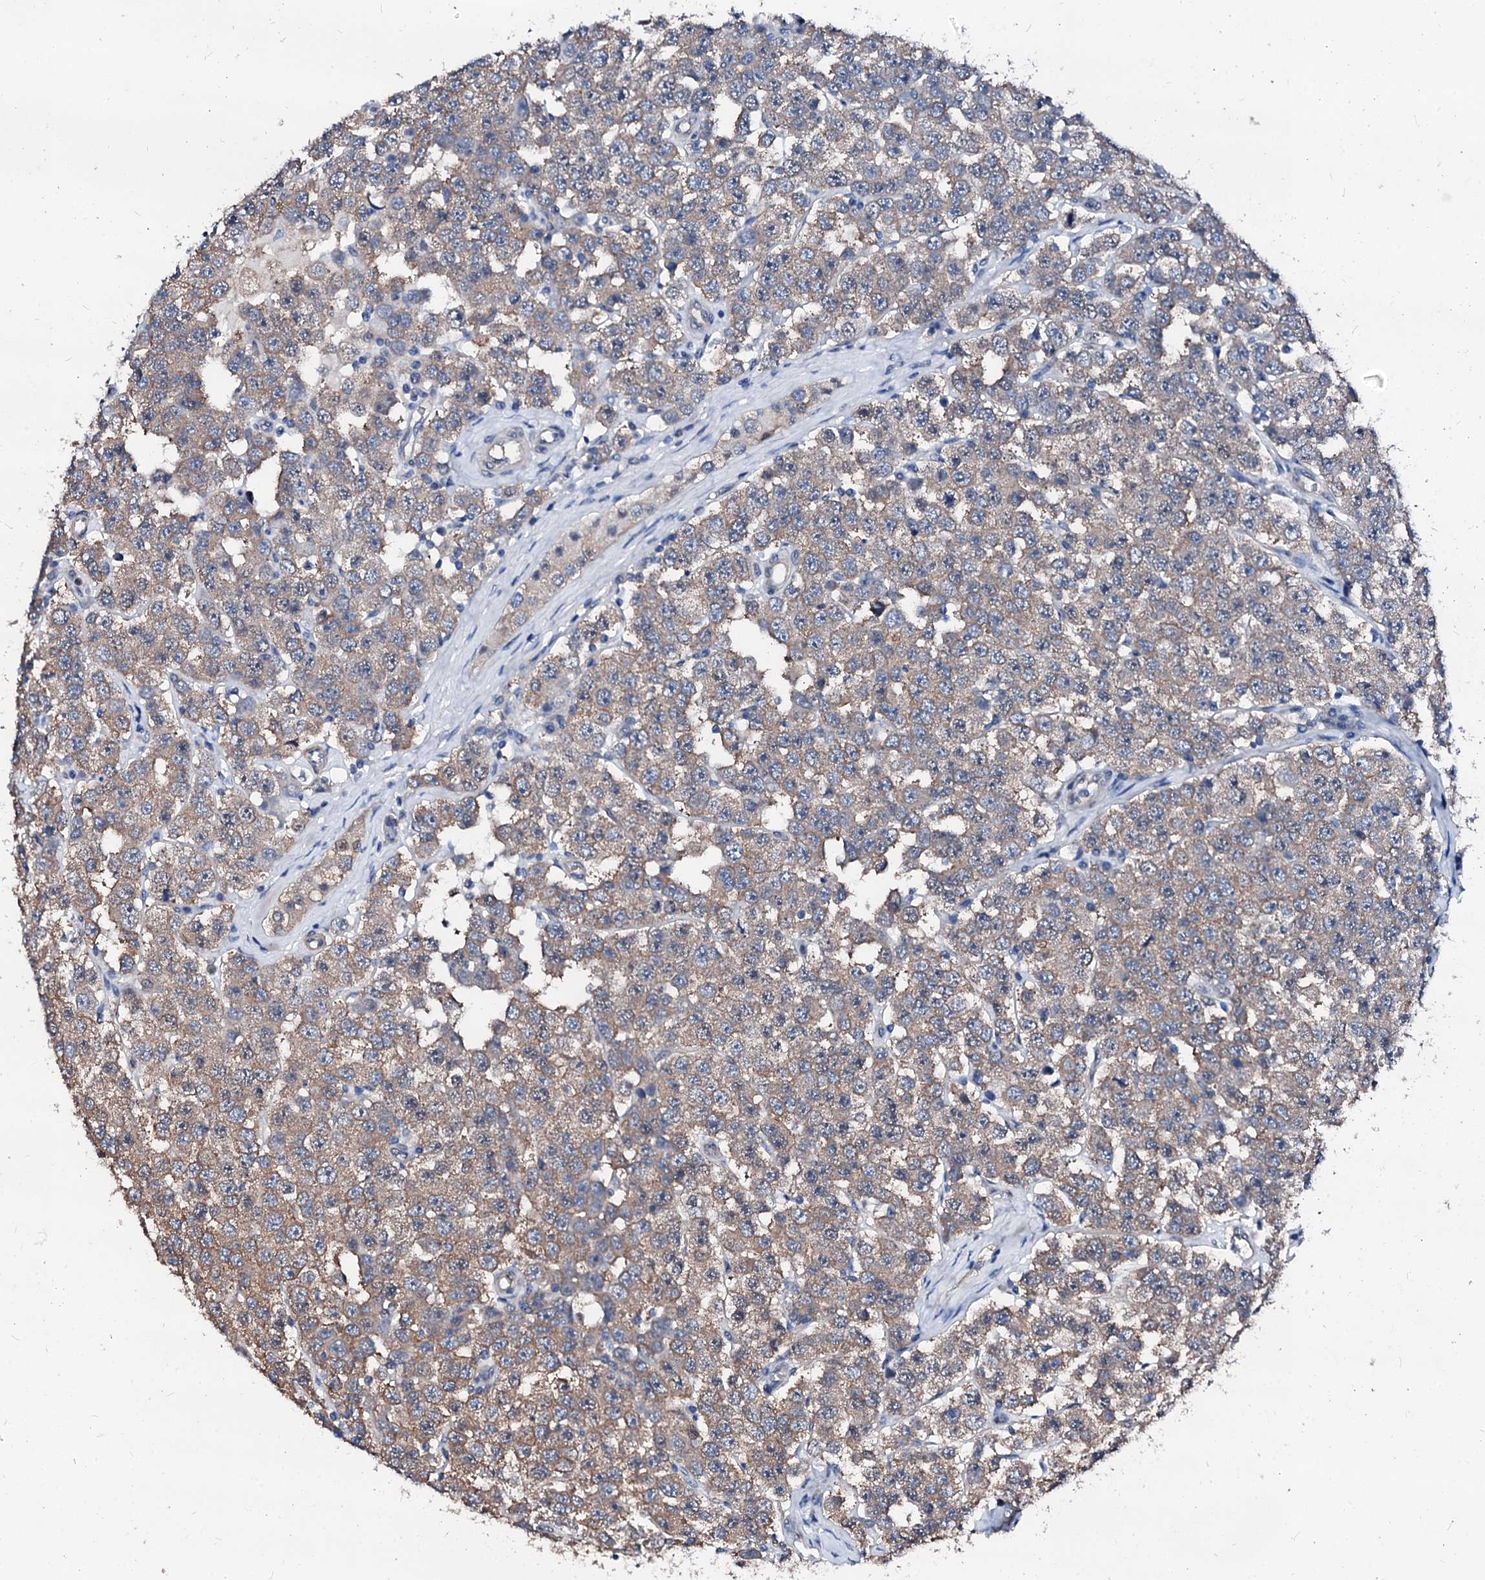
{"staining": {"intensity": "weak", "quantity": ">75%", "location": "cytoplasmic/membranous"}, "tissue": "testis cancer", "cell_type": "Tumor cells", "image_type": "cancer", "snomed": [{"axis": "morphology", "description": "Seminoma, NOS"}, {"axis": "topography", "description": "Testis"}], "caption": "Tumor cells show low levels of weak cytoplasmic/membranous staining in approximately >75% of cells in testis seminoma. The protein is stained brown, and the nuclei are stained in blue (DAB IHC with brightfield microscopy, high magnification).", "gene": "CSN2", "patient": {"sex": "male", "age": 28}}